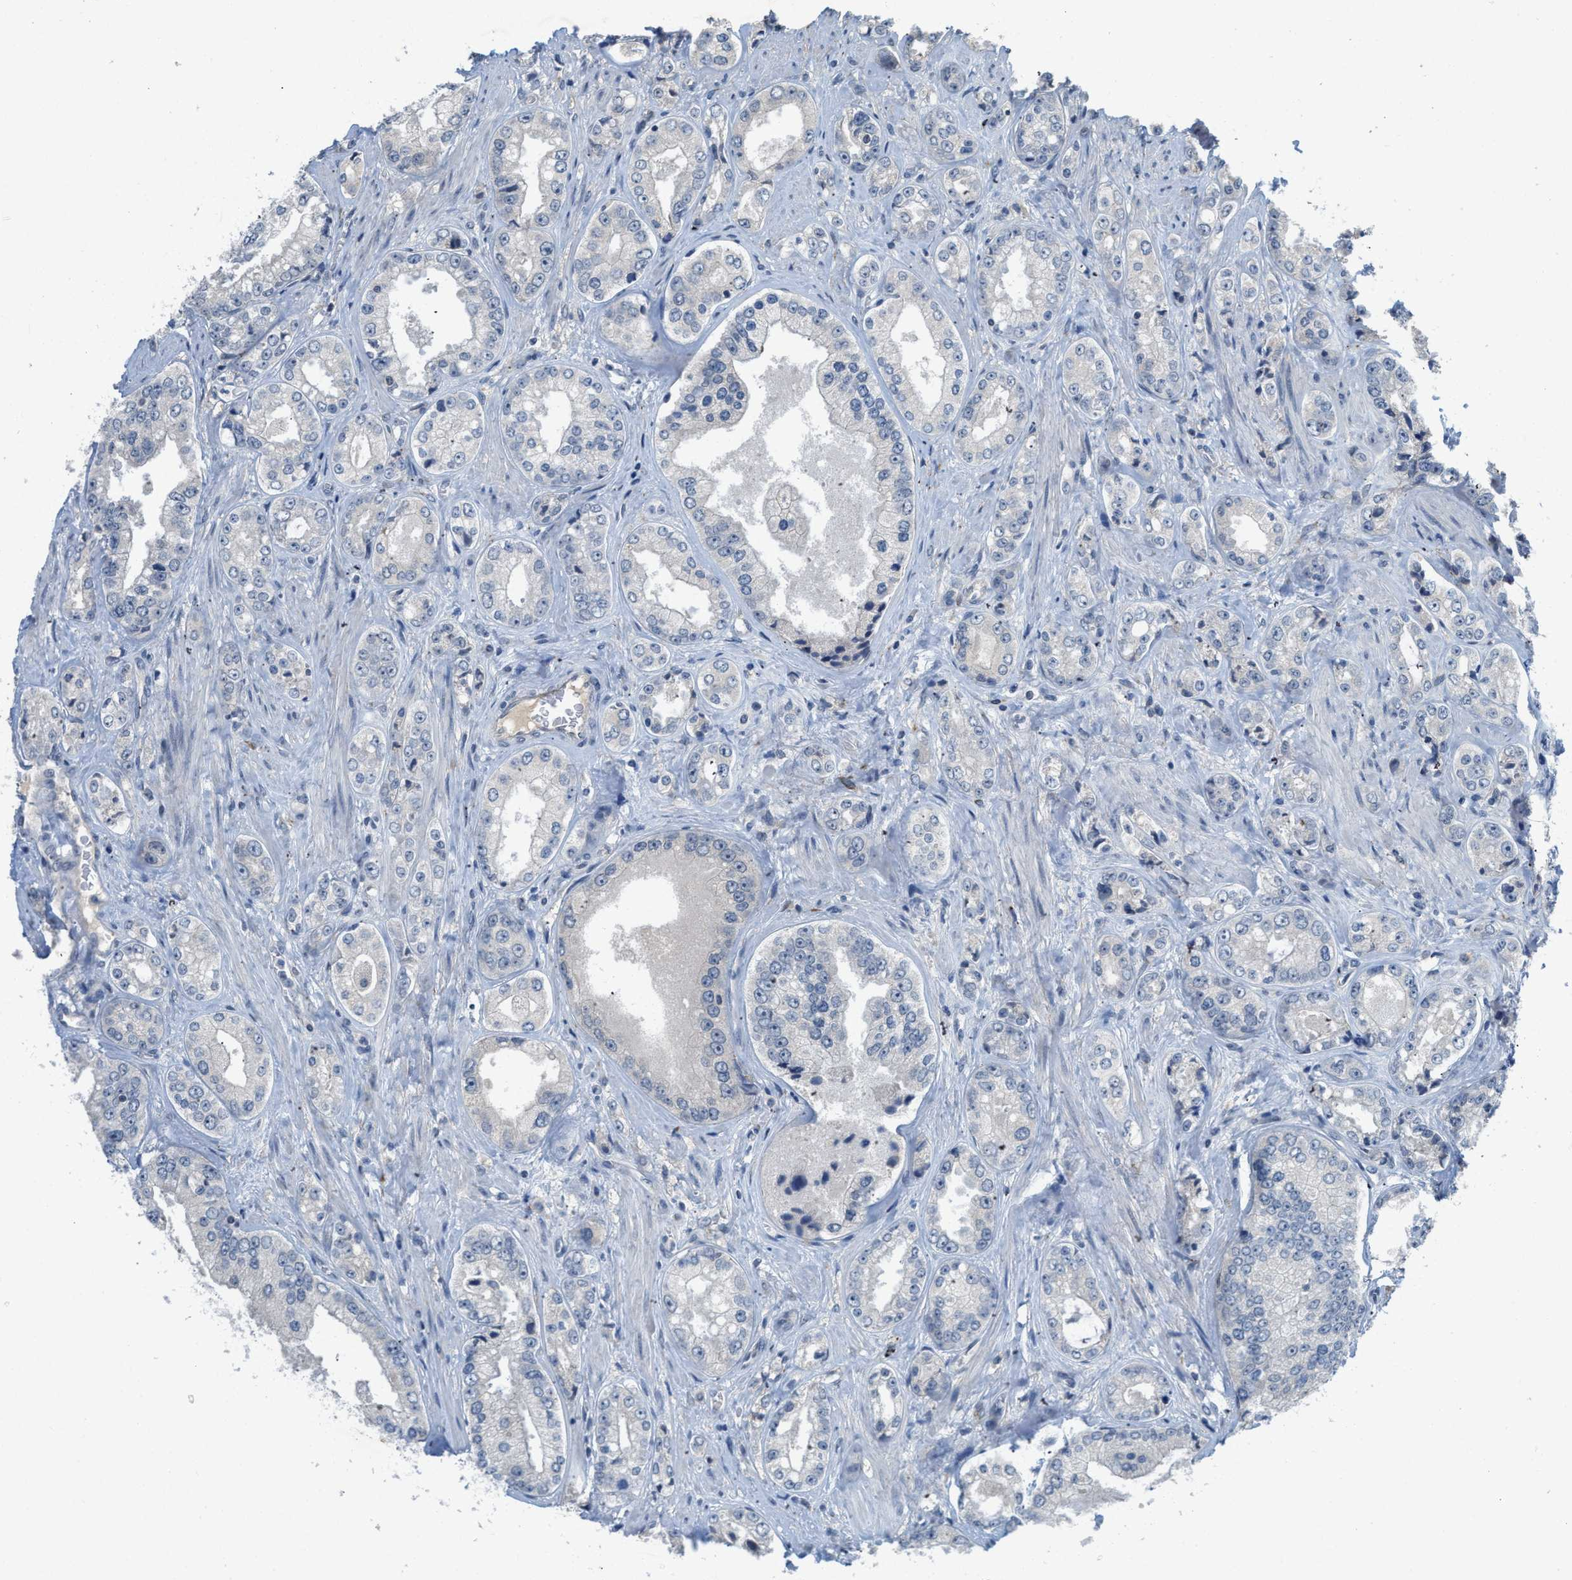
{"staining": {"intensity": "negative", "quantity": "none", "location": "none"}, "tissue": "prostate cancer", "cell_type": "Tumor cells", "image_type": "cancer", "snomed": [{"axis": "morphology", "description": "Adenocarcinoma, High grade"}, {"axis": "topography", "description": "Prostate"}], "caption": "Immunohistochemistry (IHC) photomicrograph of neoplastic tissue: prostate cancer stained with DAB shows no significant protein staining in tumor cells. (Brightfield microscopy of DAB immunohistochemistry at high magnification).", "gene": "TMEM154", "patient": {"sex": "male", "age": 61}}